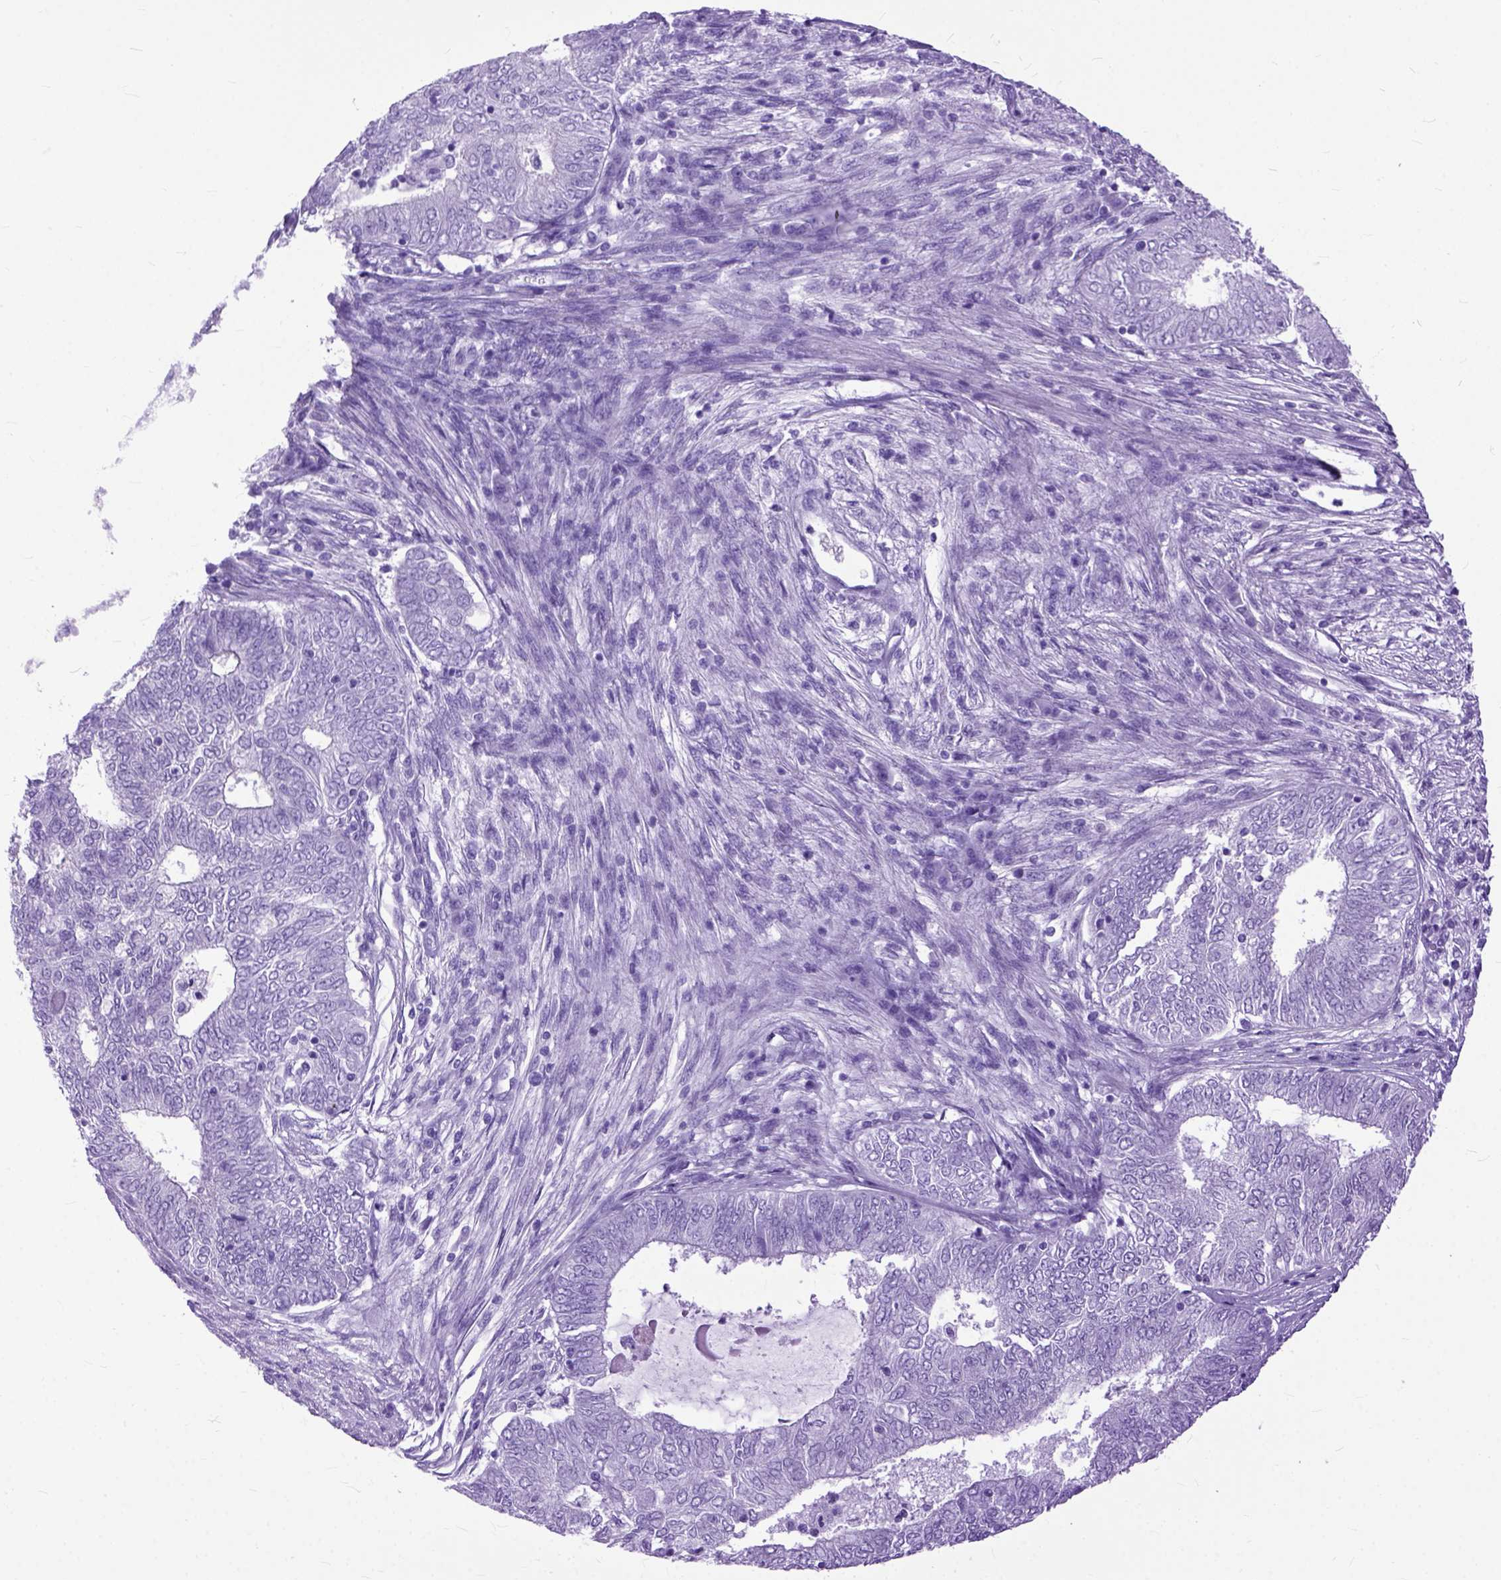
{"staining": {"intensity": "negative", "quantity": "none", "location": "none"}, "tissue": "endometrial cancer", "cell_type": "Tumor cells", "image_type": "cancer", "snomed": [{"axis": "morphology", "description": "Adenocarcinoma, NOS"}, {"axis": "topography", "description": "Endometrium"}], "caption": "Human endometrial cancer (adenocarcinoma) stained for a protein using immunohistochemistry (IHC) shows no staining in tumor cells.", "gene": "GNGT1", "patient": {"sex": "female", "age": 62}}